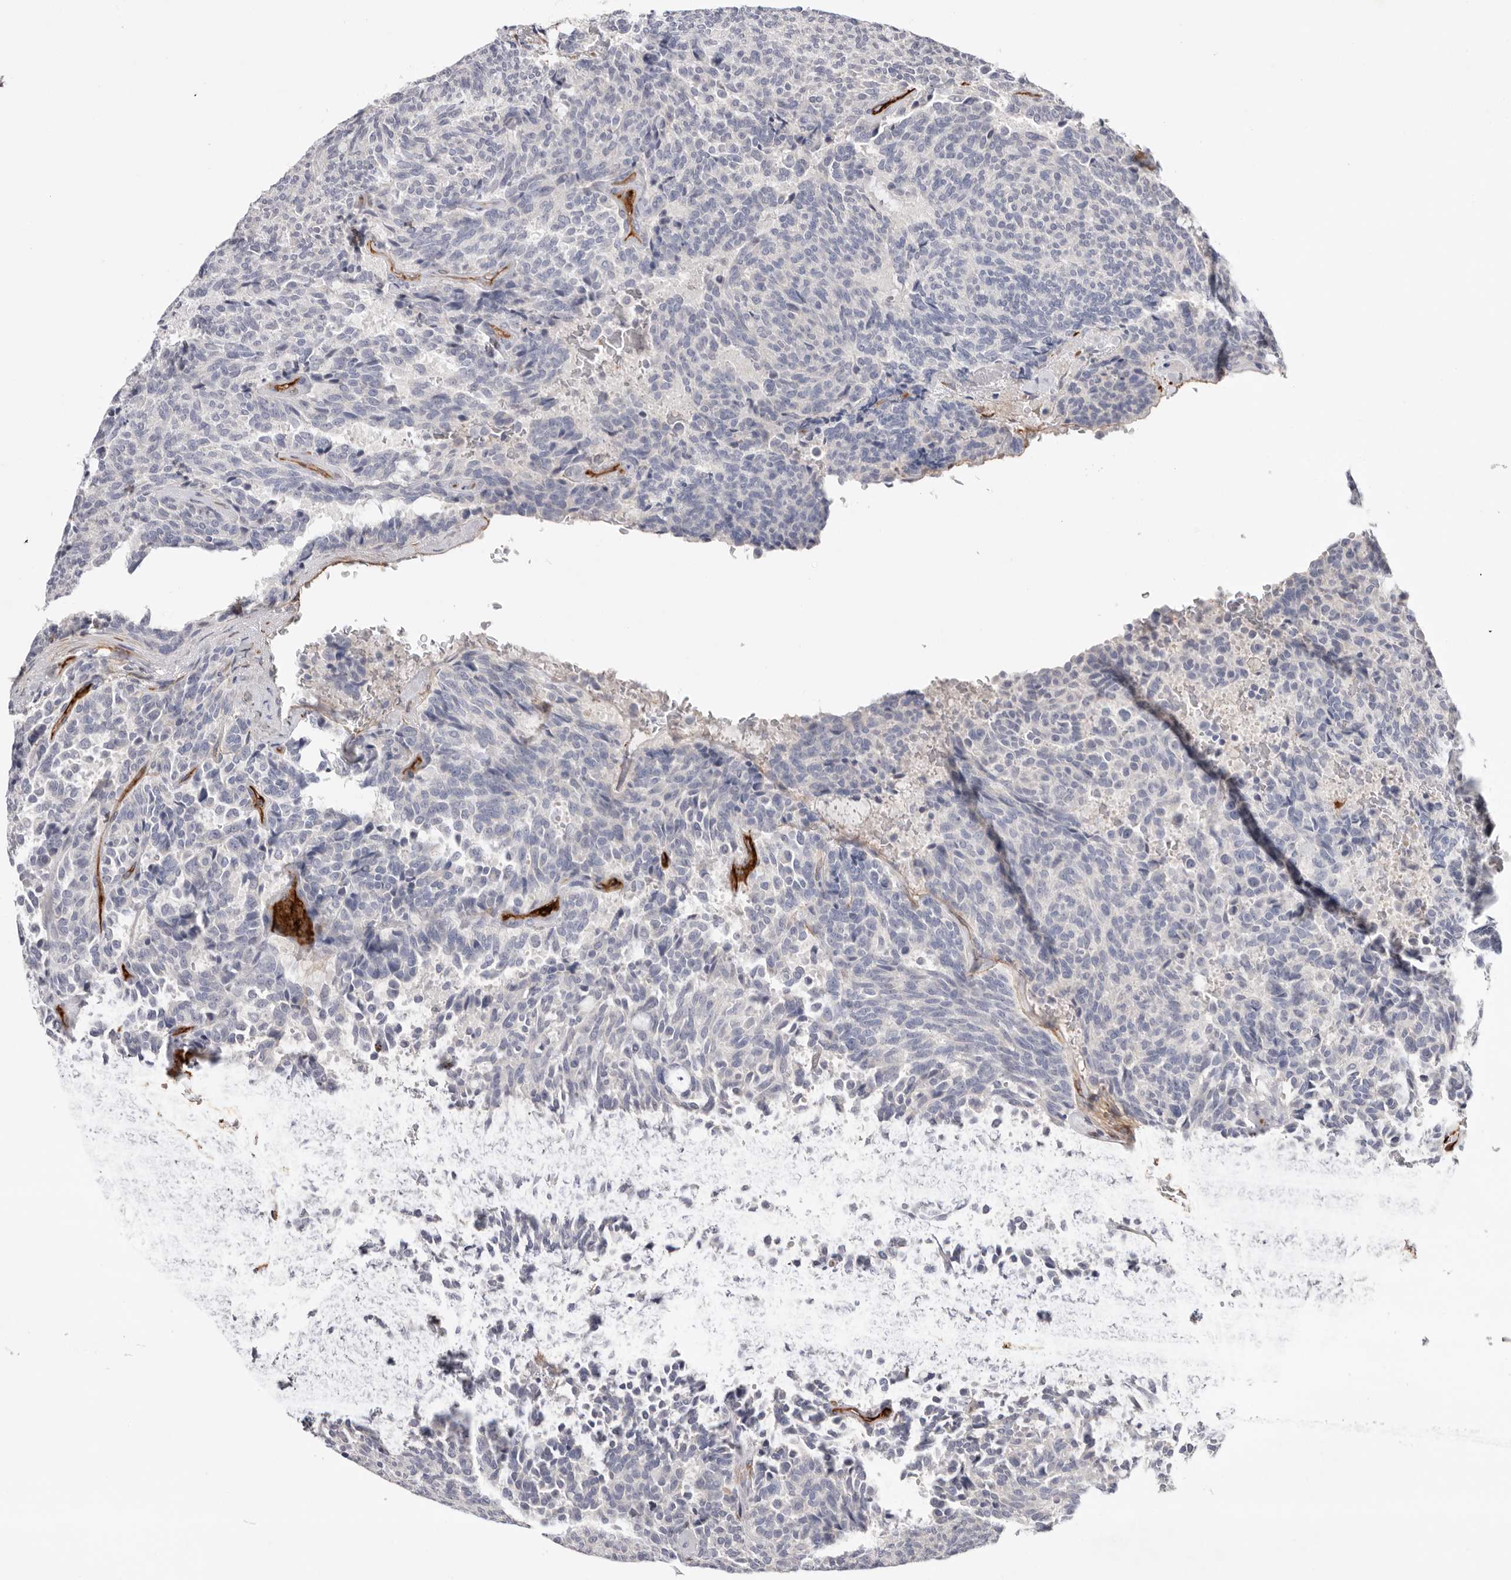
{"staining": {"intensity": "negative", "quantity": "none", "location": "none"}, "tissue": "carcinoid", "cell_type": "Tumor cells", "image_type": "cancer", "snomed": [{"axis": "morphology", "description": "Carcinoid, malignant, NOS"}, {"axis": "topography", "description": "Pancreas"}], "caption": "Tumor cells are negative for brown protein staining in carcinoid.", "gene": "LRRC66", "patient": {"sex": "female", "age": 54}}